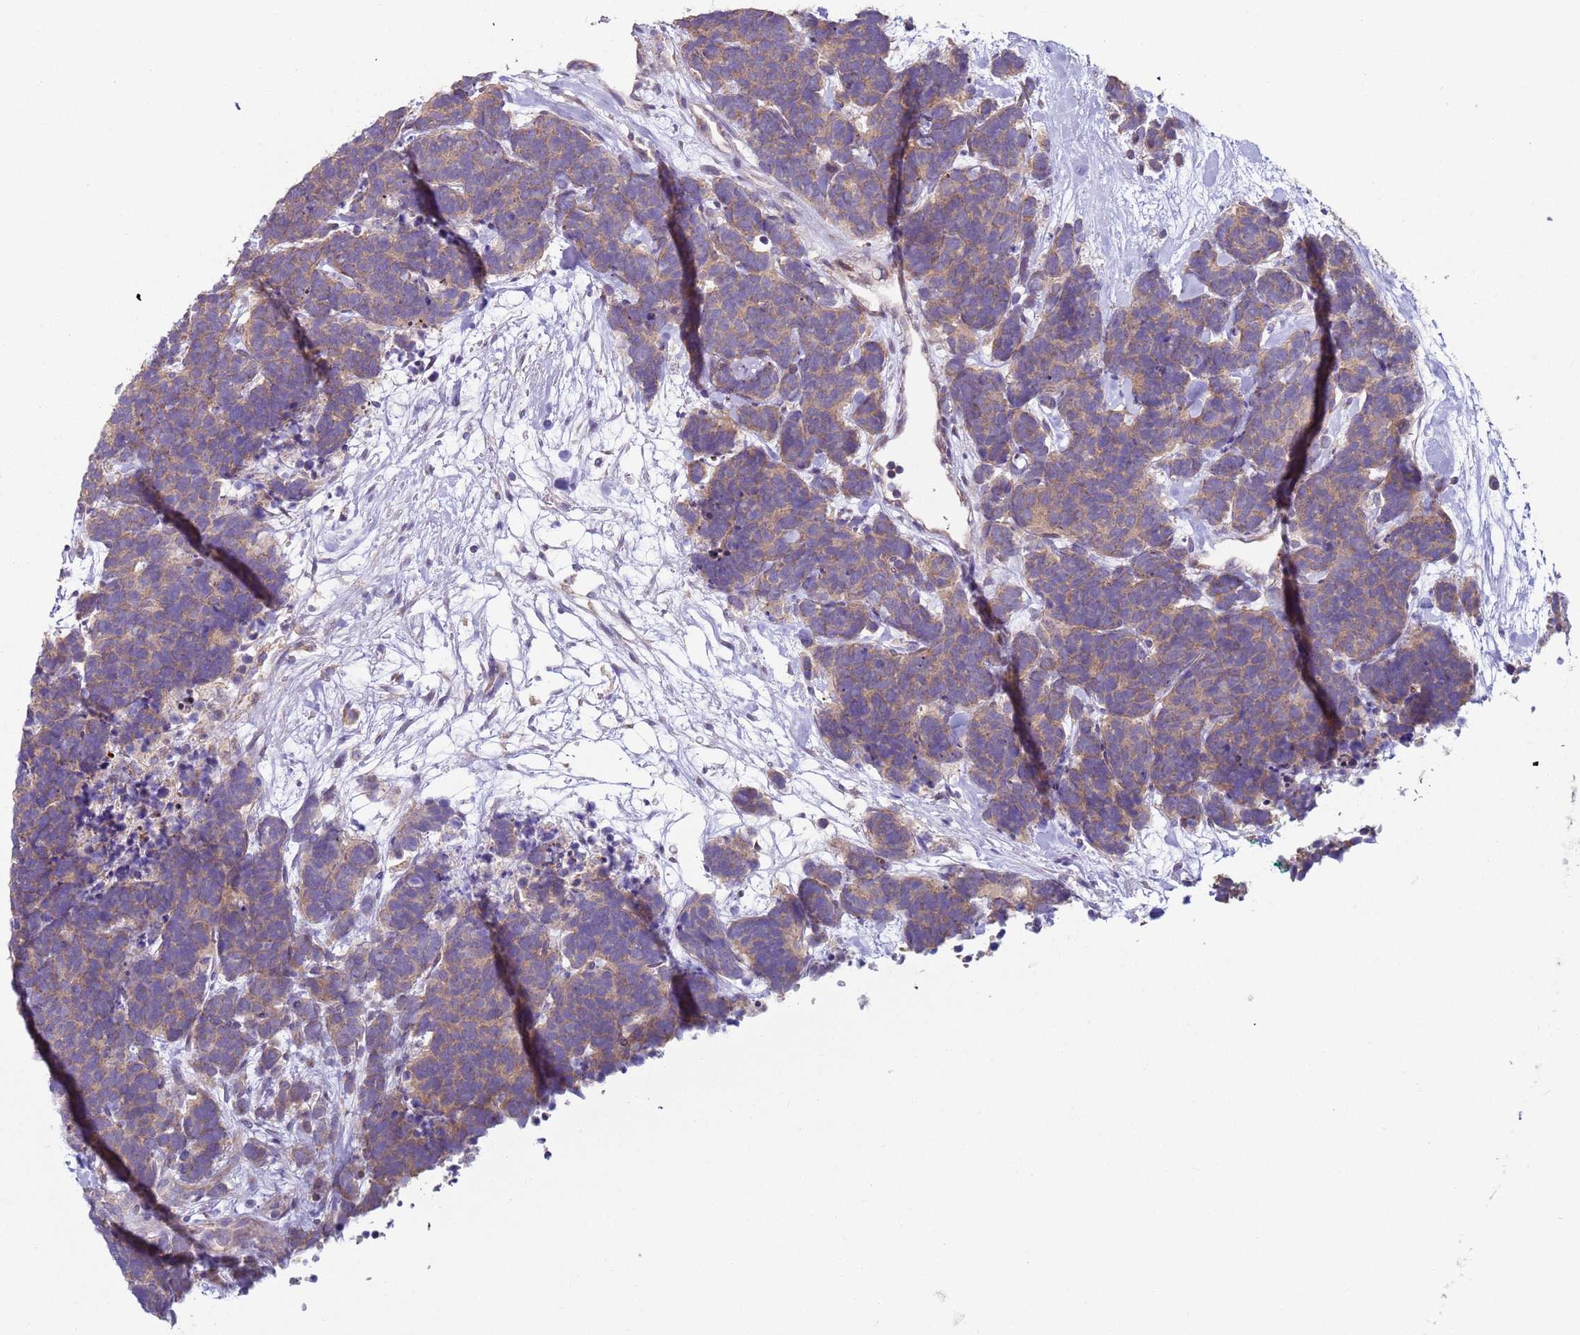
{"staining": {"intensity": "weak", "quantity": ">75%", "location": "cytoplasmic/membranous"}, "tissue": "carcinoid", "cell_type": "Tumor cells", "image_type": "cancer", "snomed": [{"axis": "morphology", "description": "Carcinoma, NOS"}, {"axis": "morphology", "description": "Carcinoid, malignant, NOS"}, {"axis": "topography", "description": "Urinary bladder"}], "caption": "A photomicrograph of human carcinoid stained for a protein exhibits weak cytoplasmic/membranous brown staining in tumor cells.", "gene": "DIP2B", "patient": {"sex": "male", "age": 57}}